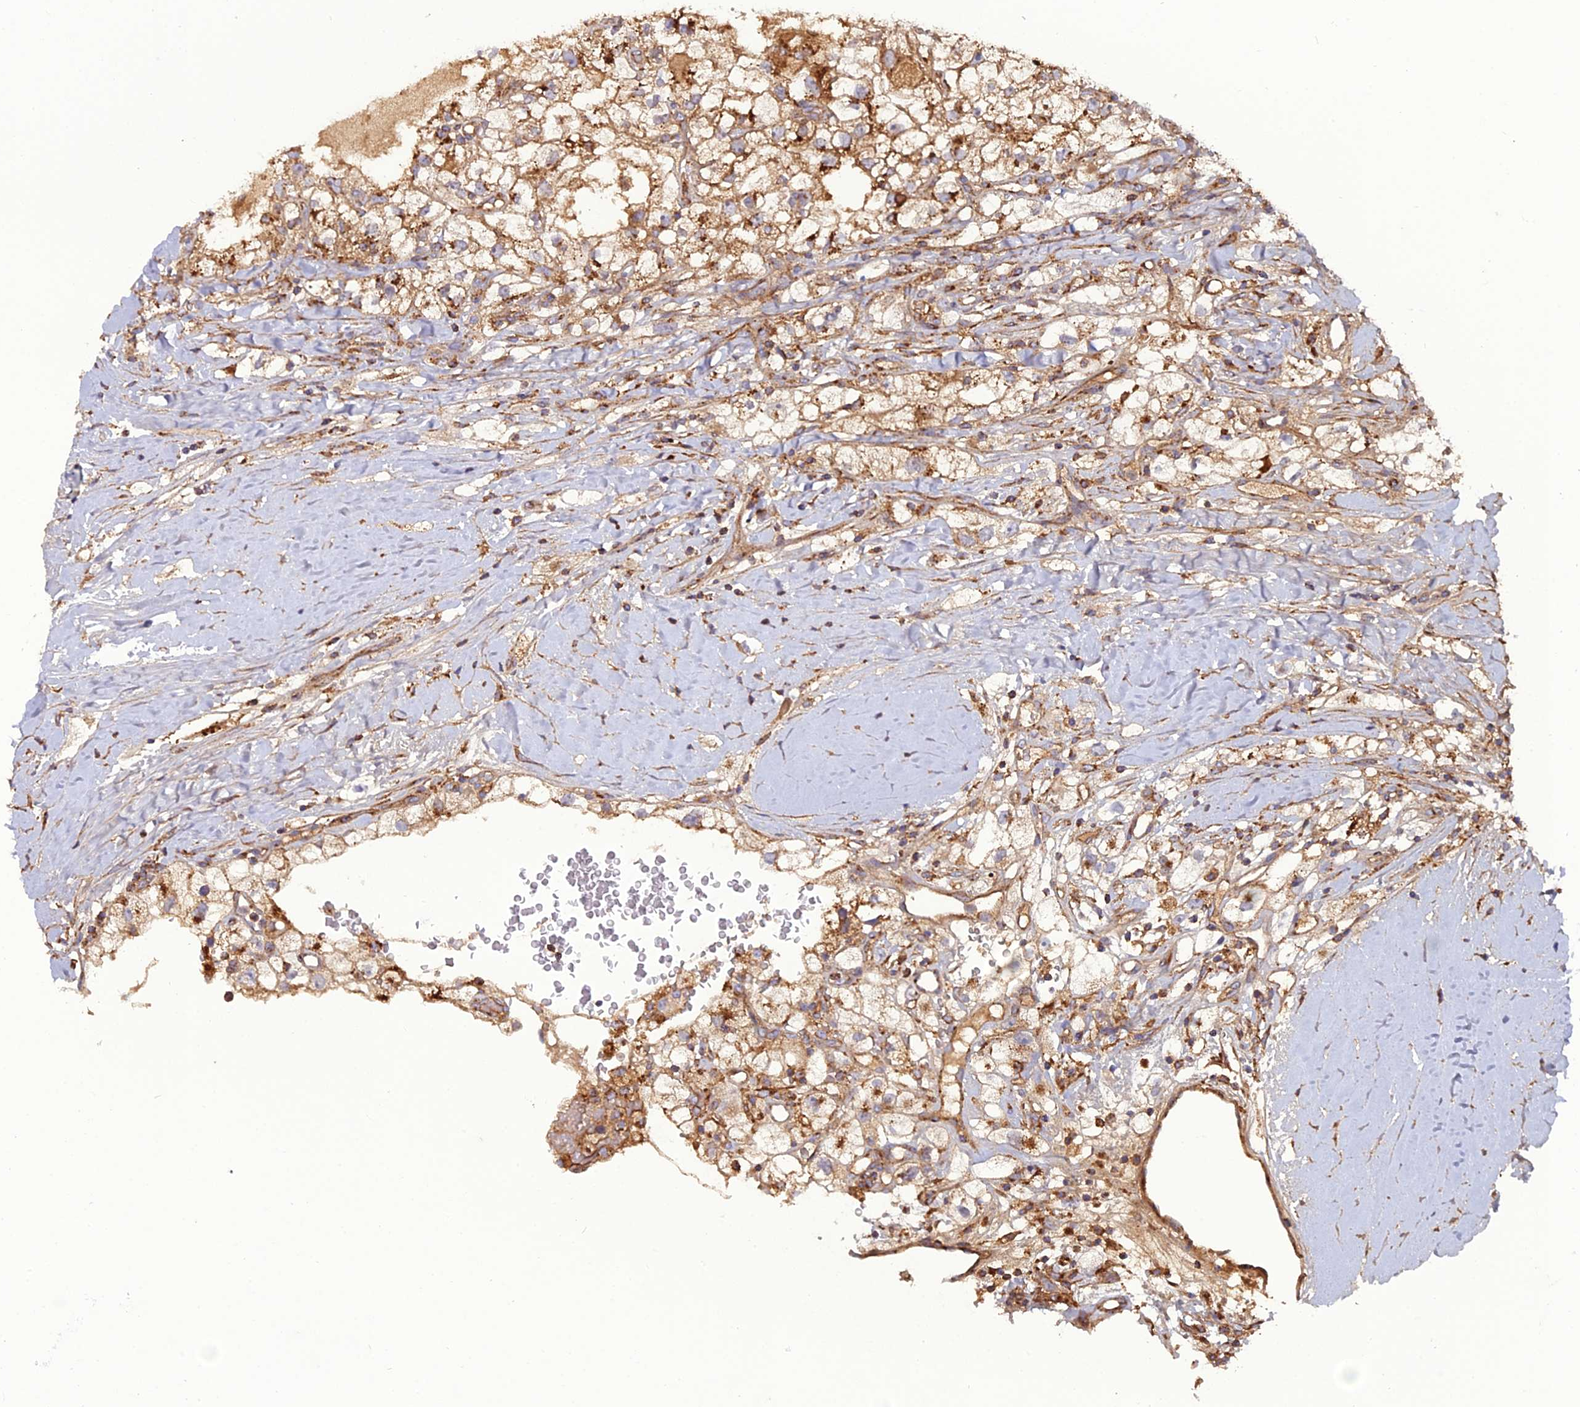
{"staining": {"intensity": "weak", "quantity": ">75%", "location": "cytoplasmic/membranous"}, "tissue": "renal cancer", "cell_type": "Tumor cells", "image_type": "cancer", "snomed": [{"axis": "morphology", "description": "Adenocarcinoma, NOS"}, {"axis": "topography", "description": "Kidney"}], "caption": "Immunohistochemistry of adenocarcinoma (renal) reveals low levels of weak cytoplasmic/membranous expression in approximately >75% of tumor cells.", "gene": "LNPEP", "patient": {"sex": "male", "age": 59}}